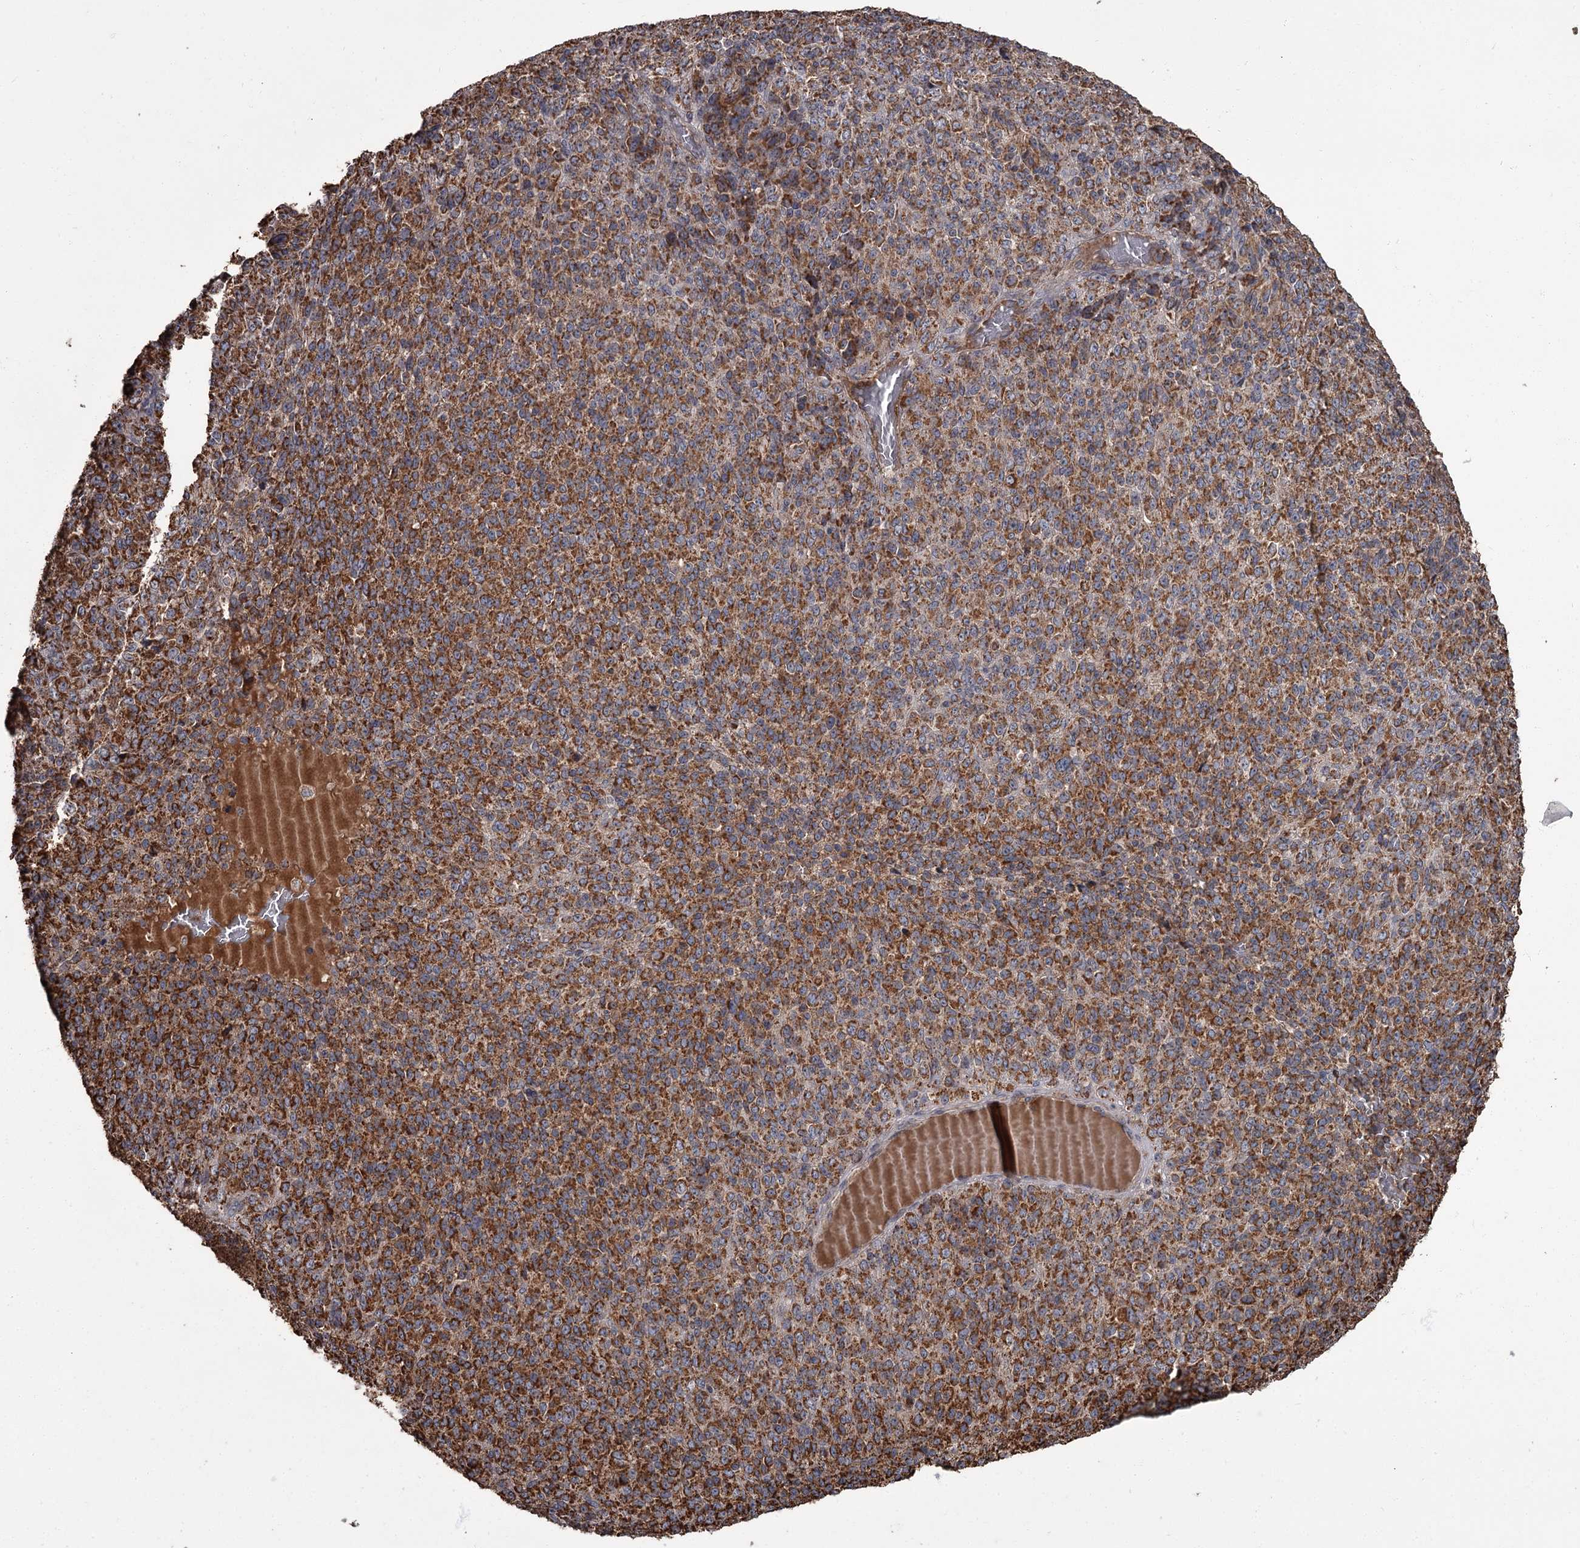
{"staining": {"intensity": "strong", "quantity": ">75%", "location": "cytoplasmic/membranous"}, "tissue": "melanoma", "cell_type": "Tumor cells", "image_type": "cancer", "snomed": [{"axis": "morphology", "description": "Malignant melanoma, Metastatic site"}, {"axis": "topography", "description": "Brain"}], "caption": "Immunohistochemistry (DAB) staining of human malignant melanoma (metastatic site) demonstrates strong cytoplasmic/membranous protein expression in about >75% of tumor cells.", "gene": "THAP9", "patient": {"sex": "female", "age": 56}}